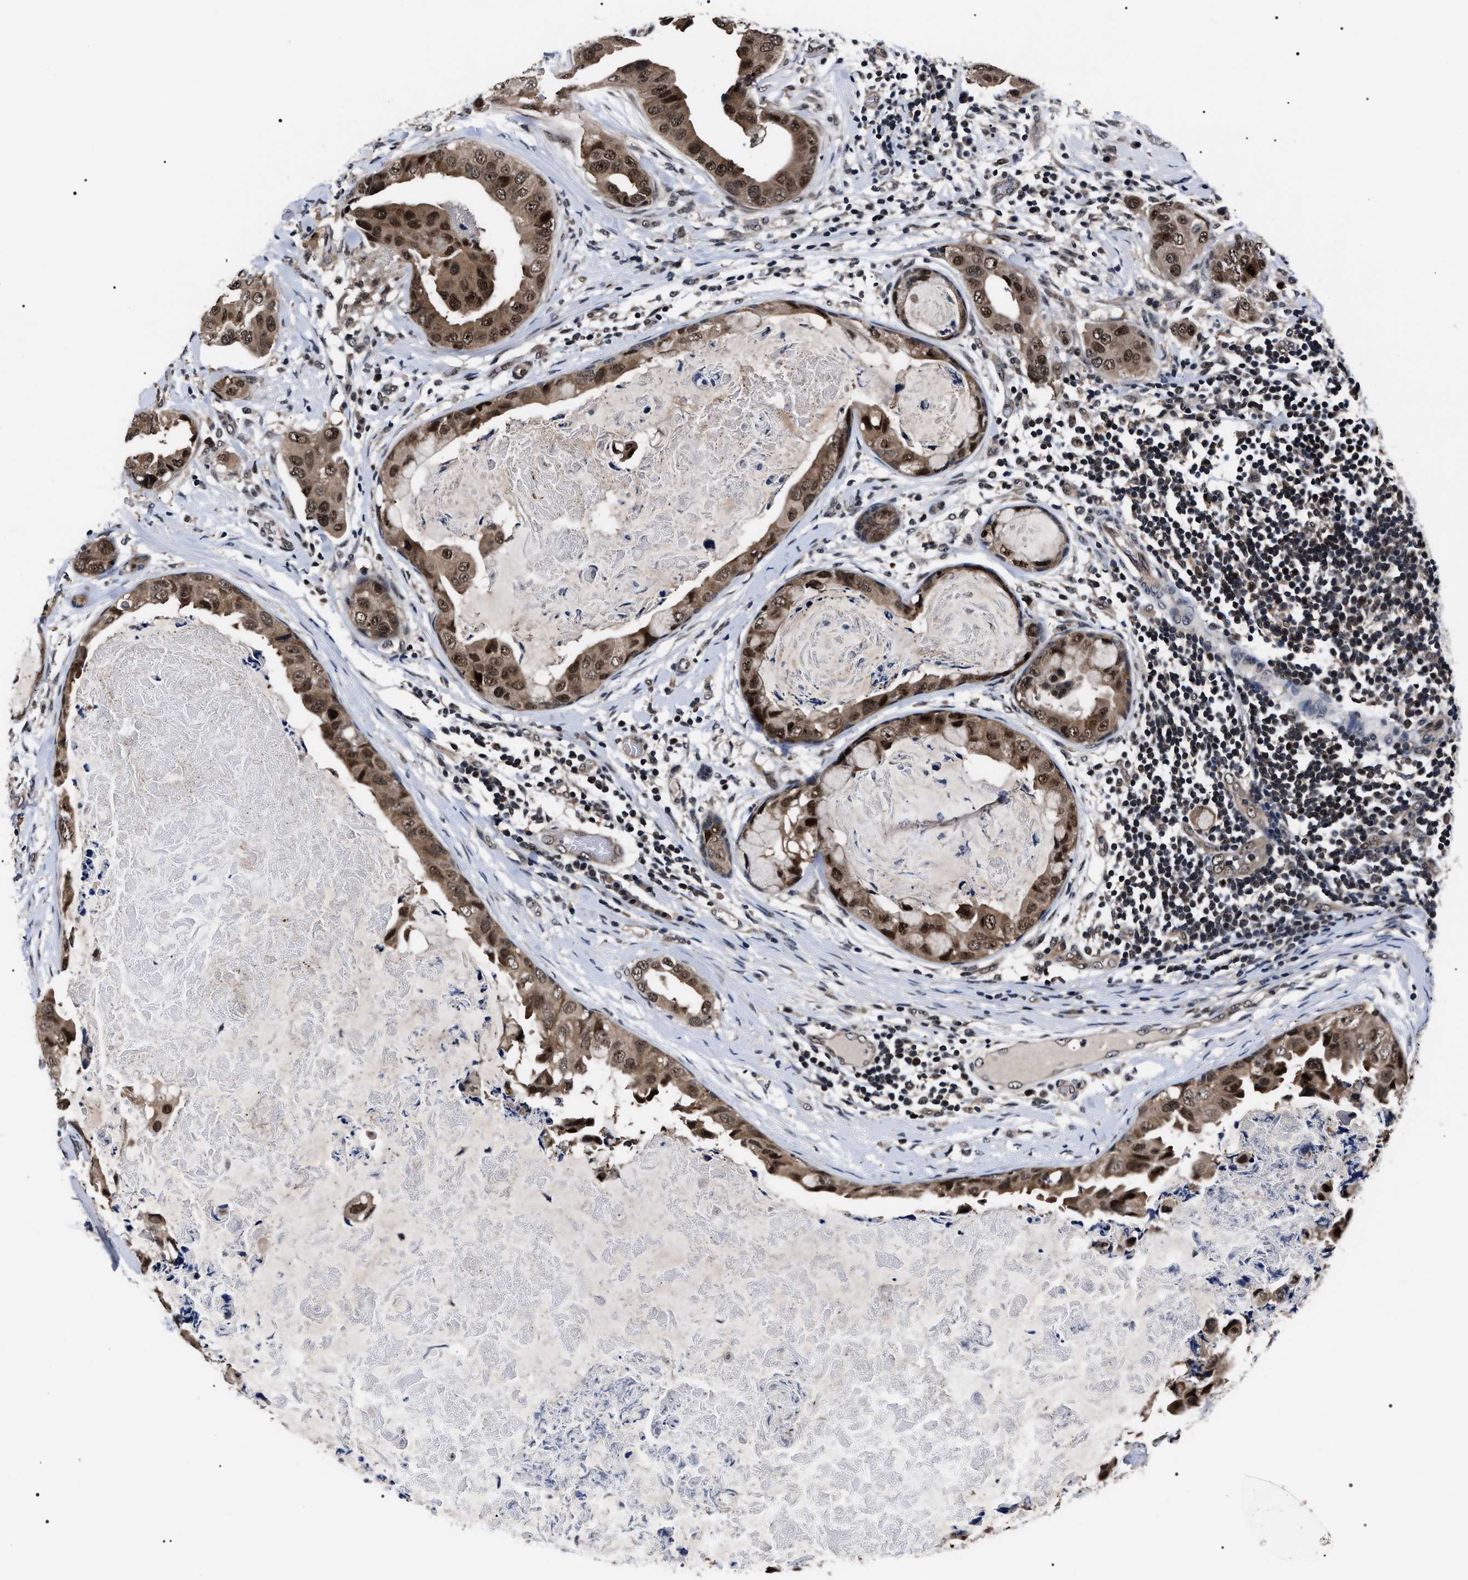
{"staining": {"intensity": "moderate", "quantity": ">75%", "location": "cytoplasmic/membranous,nuclear"}, "tissue": "breast cancer", "cell_type": "Tumor cells", "image_type": "cancer", "snomed": [{"axis": "morphology", "description": "Duct carcinoma"}, {"axis": "topography", "description": "Breast"}], "caption": "This image demonstrates breast intraductal carcinoma stained with immunohistochemistry to label a protein in brown. The cytoplasmic/membranous and nuclear of tumor cells show moderate positivity for the protein. Nuclei are counter-stained blue.", "gene": "CSNK2A1", "patient": {"sex": "female", "age": 40}}